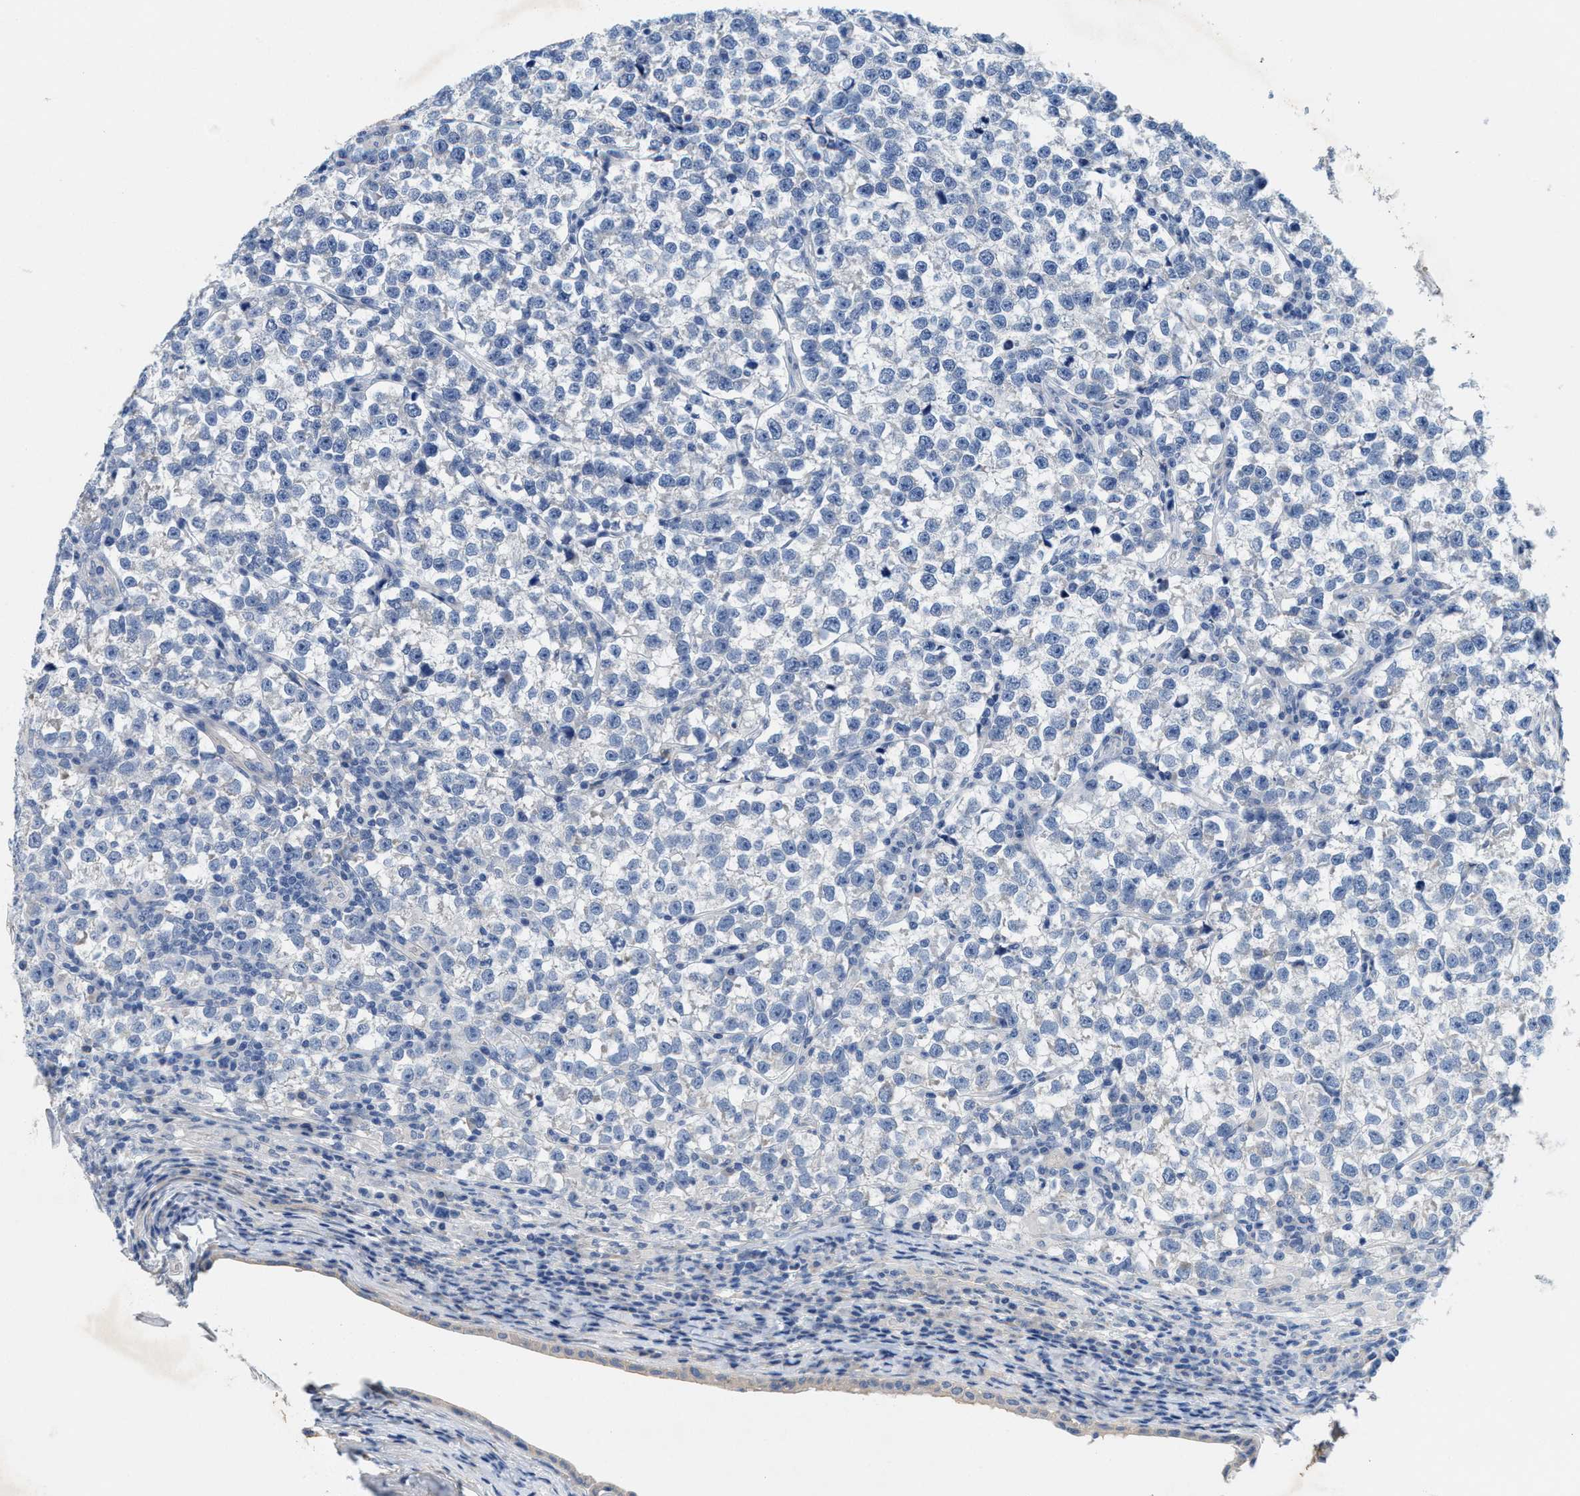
{"staining": {"intensity": "negative", "quantity": "none", "location": "none"}, "tissue": "testis cancer", "cell_type": "Tumor cells", "image_type": "cancer", "snomed": [{"axis": "morphology", "description": "Normal tissue, NOS"}, {"axis": "morphology", "description": "Seminoma, NOS"}, {"axis": "topography", "description": "Testis"}], "caption": "A photomicrograph of testis cancer stained for a protein reveals no brown staining in tumor cells. The staining is performed using DAB brown chromogen with nuclei counter-stained in using hematoxylin.", "gene": "CPA2", "patient": {"sex": "male", "age": 43}}